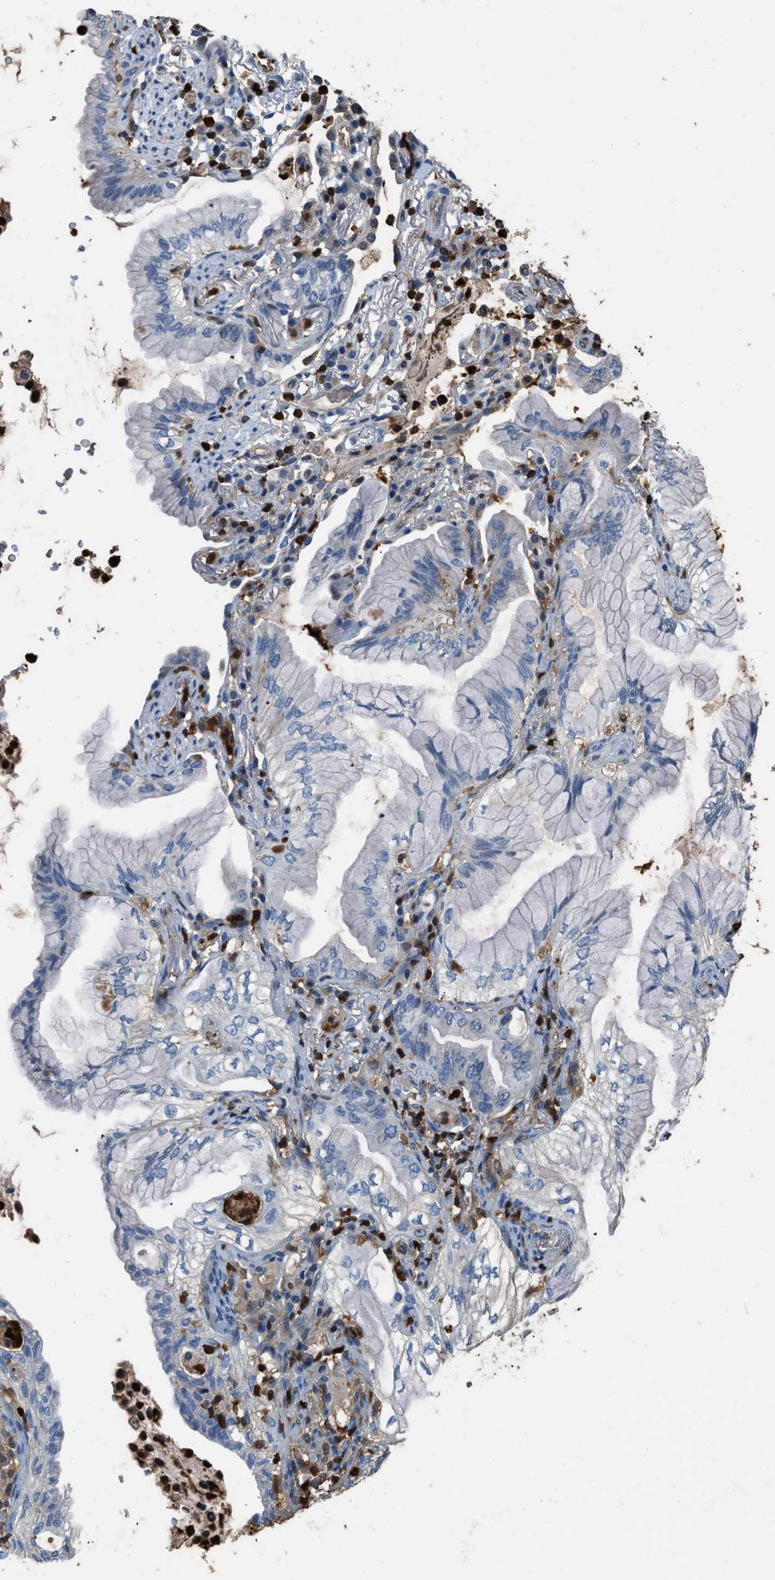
{"staining": {"intensity": "negative", "quantity": "none", "location": "none"}, "tissue": "lung cancer", "cell_type": "Tumor cells", "image_type": "cancer", "snomed": [{"axis": "morphology", "description": "Adenocarcinoma, NOS"}, {"axis": "topography", "description": "Lung"}], "caption": "A high-resolution micrograph shows immunohistochemistry staining of adenocarcinoma (lung), which displays no significant expression in tumor cells.", "gene": "ARHGDIB", "patient": {"sex": "female", "age": 70}}